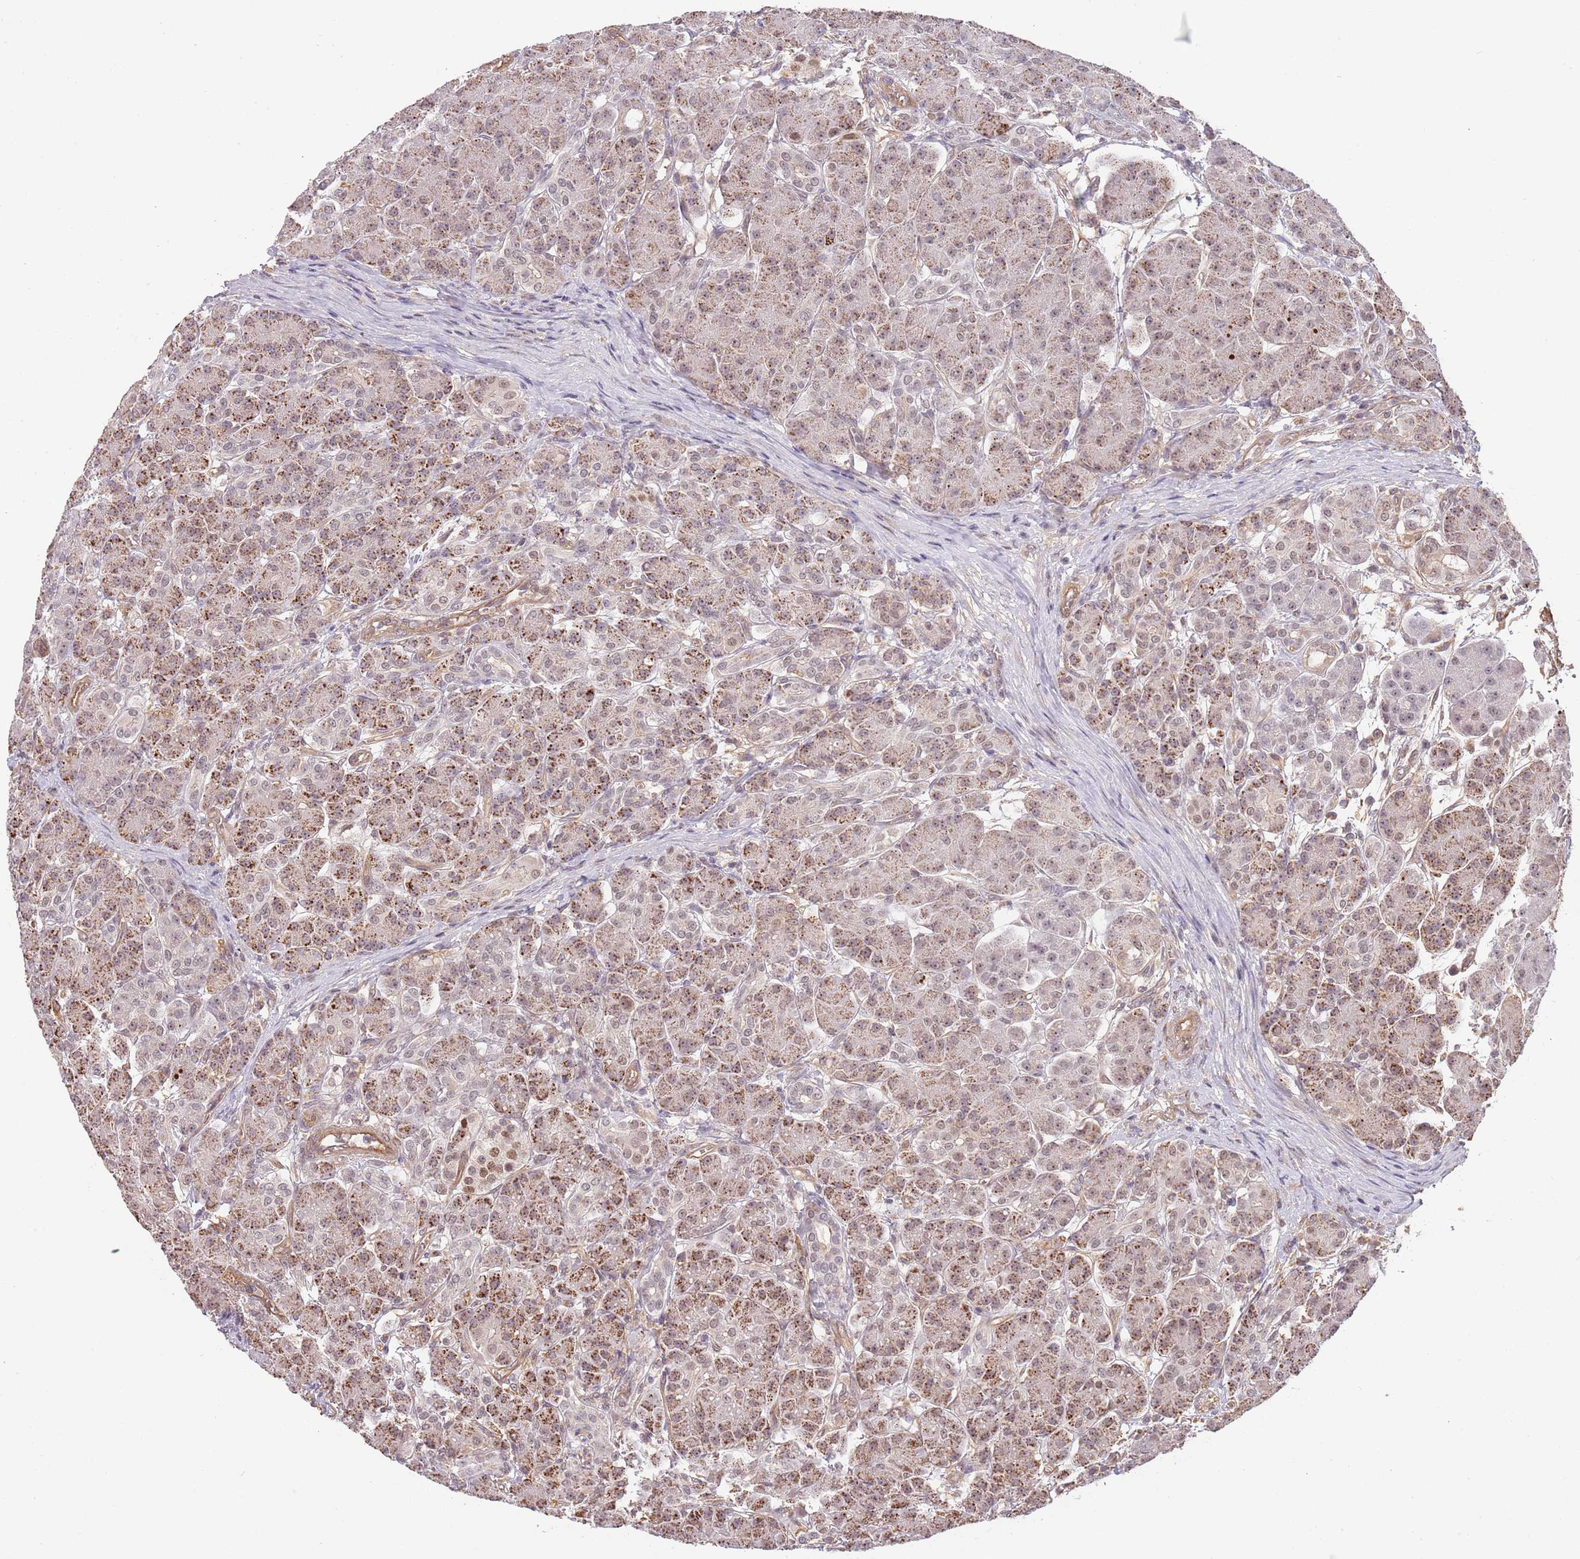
{"staining": {"intensity": "strong", "quantity": "25%-75%", "location": "cytoplasmic/membranous,nuclear"}, "tissue": "pancreas", "cell_type": "Exocrine glandular cells", "image_type": "normal", "snomed": [{"axis": "morphology", "description": "Normal tissue, NOS"}, {"axis": "topography", "description": "Pancreas"}], "caption": "Immunohistochemistry (IHC) photomicrograph of normal pancreas: pancreas stained using IHC demonstrates high levels of strong protein expression localized specifically in the cytoplasmic/membranous,nuclear of exocrine glandular cells, appearing as a cytoplasmic/membranous,nuclear brown color.", "gene": "SURF2", "patient": {"sex": "male", "age": 63}}